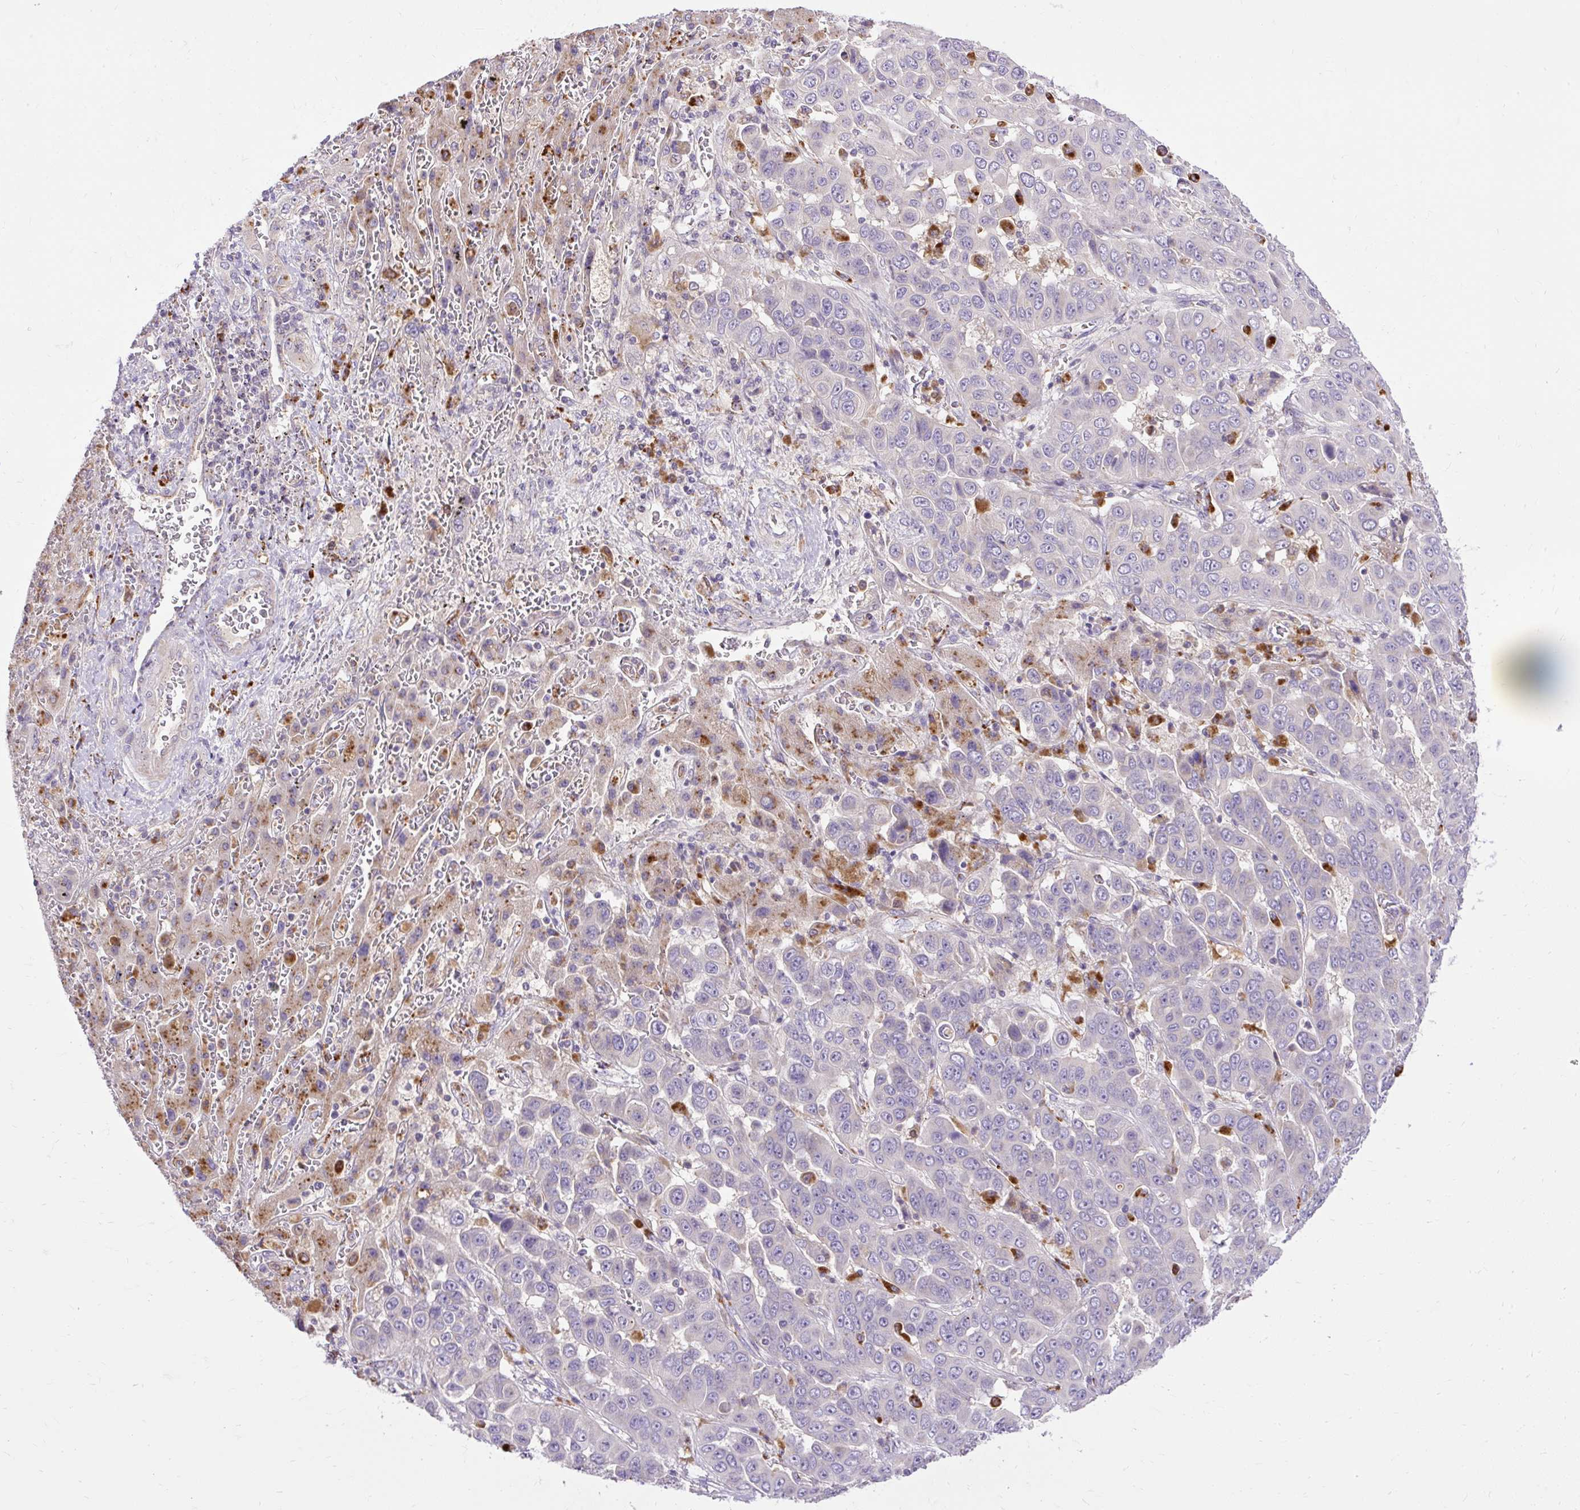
{"staining": {"intensity": "negative", "quantity": "none", "location": "none"}, "tissue": "liver cancer", "cell_type": "Tumor cells", "image_type": "cancer", "snomed": [{"axis": "morphology", "description": "Cholangiocarcinoma"}, {"axis": "topography", "description": "Liver"}], "caption": "Immunohistochemistry image of human liver cholangiocarcinoma stained for a protein (brown), which demonstrates no staining in tumor cells.", "gene": "HEXB", "patient": {"sex": "female", "age": 52}}